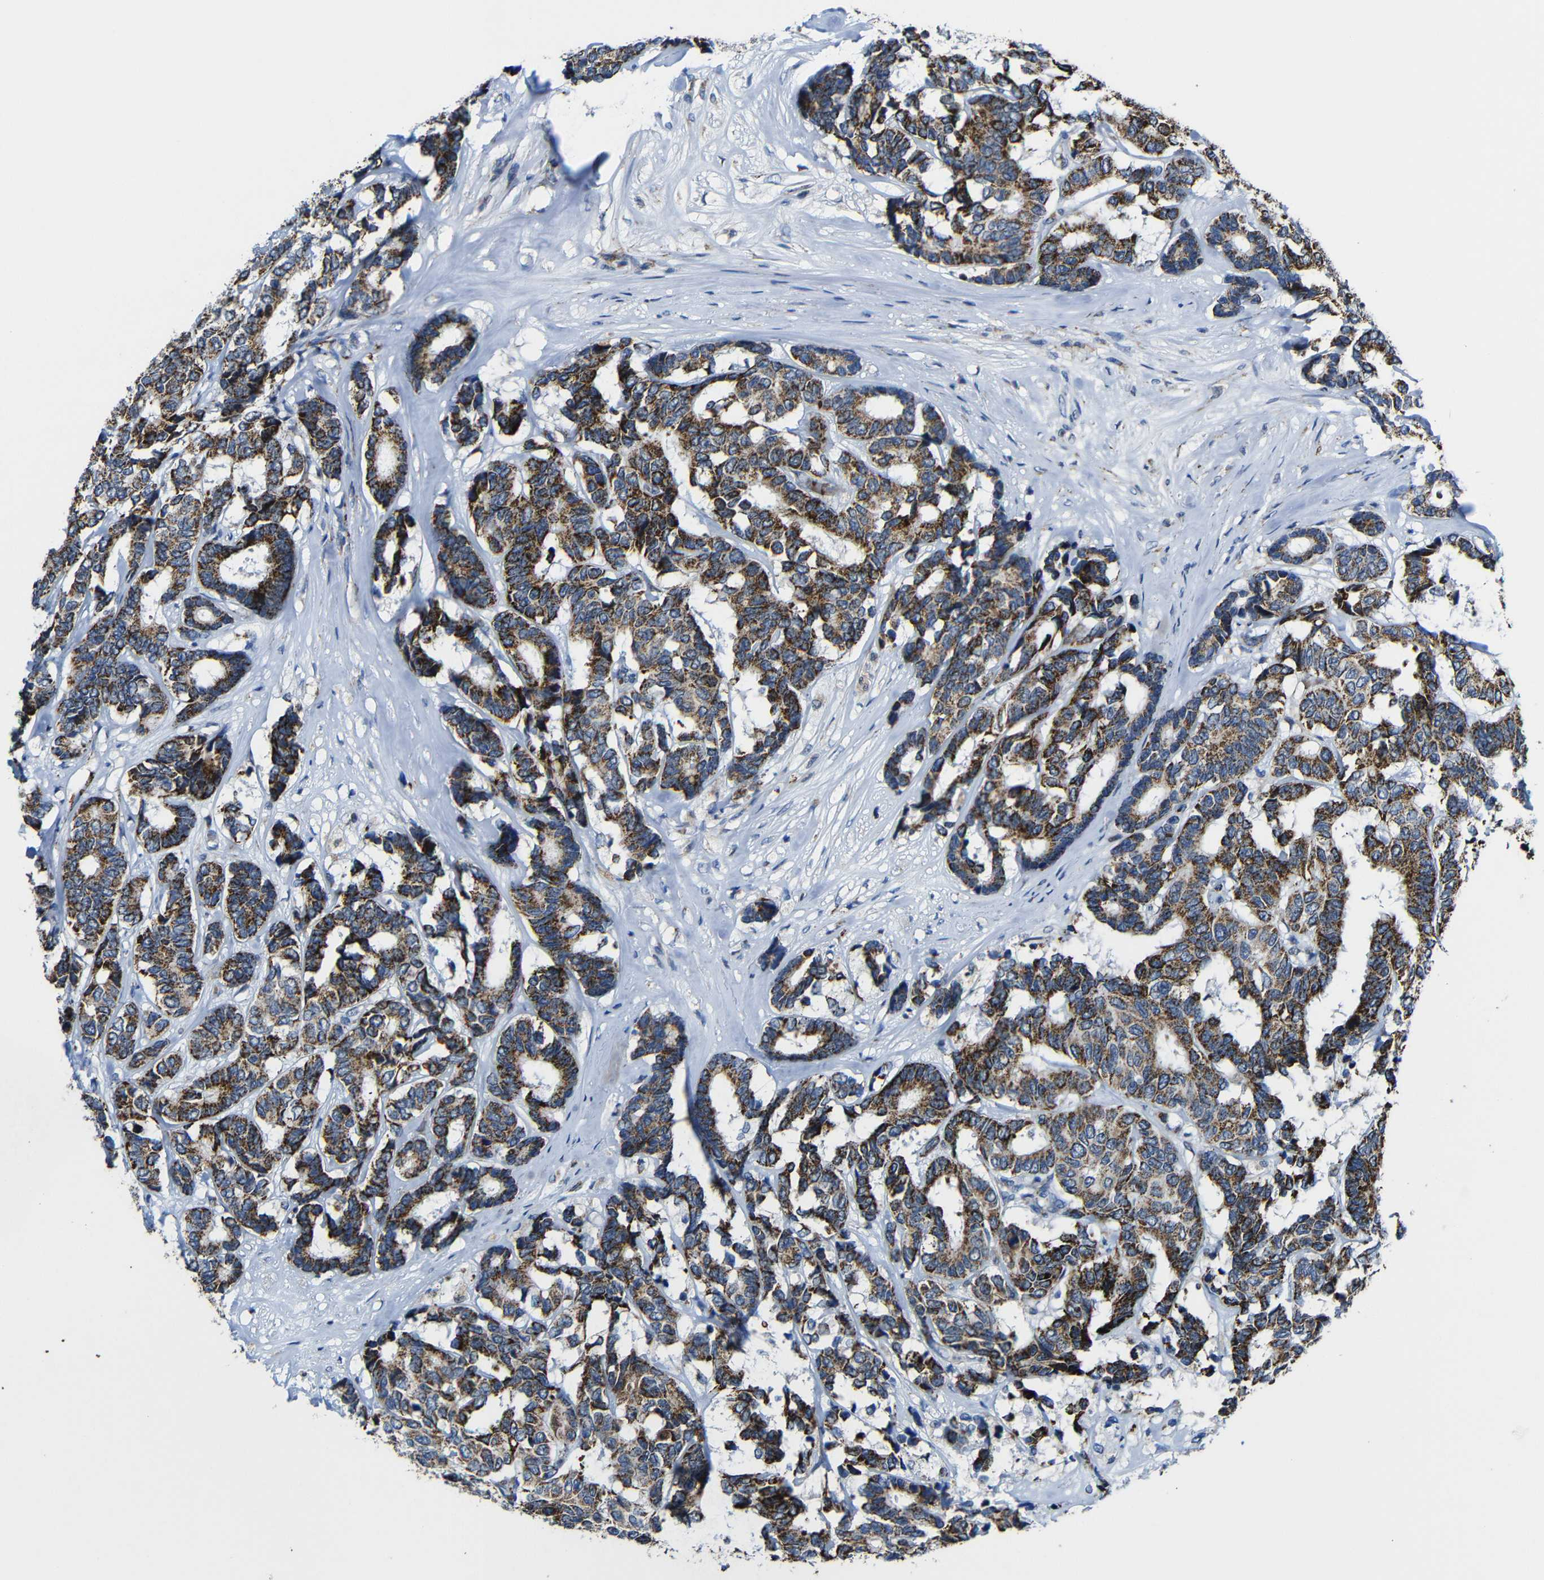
{"staining": {"intensity": "strong", "quantity": ">75%", "location": "cytoplasmic/membranous"}, "tissue": "breast cancer", "cell_type": "Tumor cells", "image_type": "cancer", "snomed": [{"axis": "morphology", "description": "Duct carcinoma"}, {"axis": "topography", "description": "Breast"}], "caption": "Breast invasive ductal carcinoma stained for a protein (brown) displays strong cytoplasmic/membranous positive staining in about >75% of tumor cells.", "gene": "CA5B", "patient": {"sex": "female", "age": 87}}